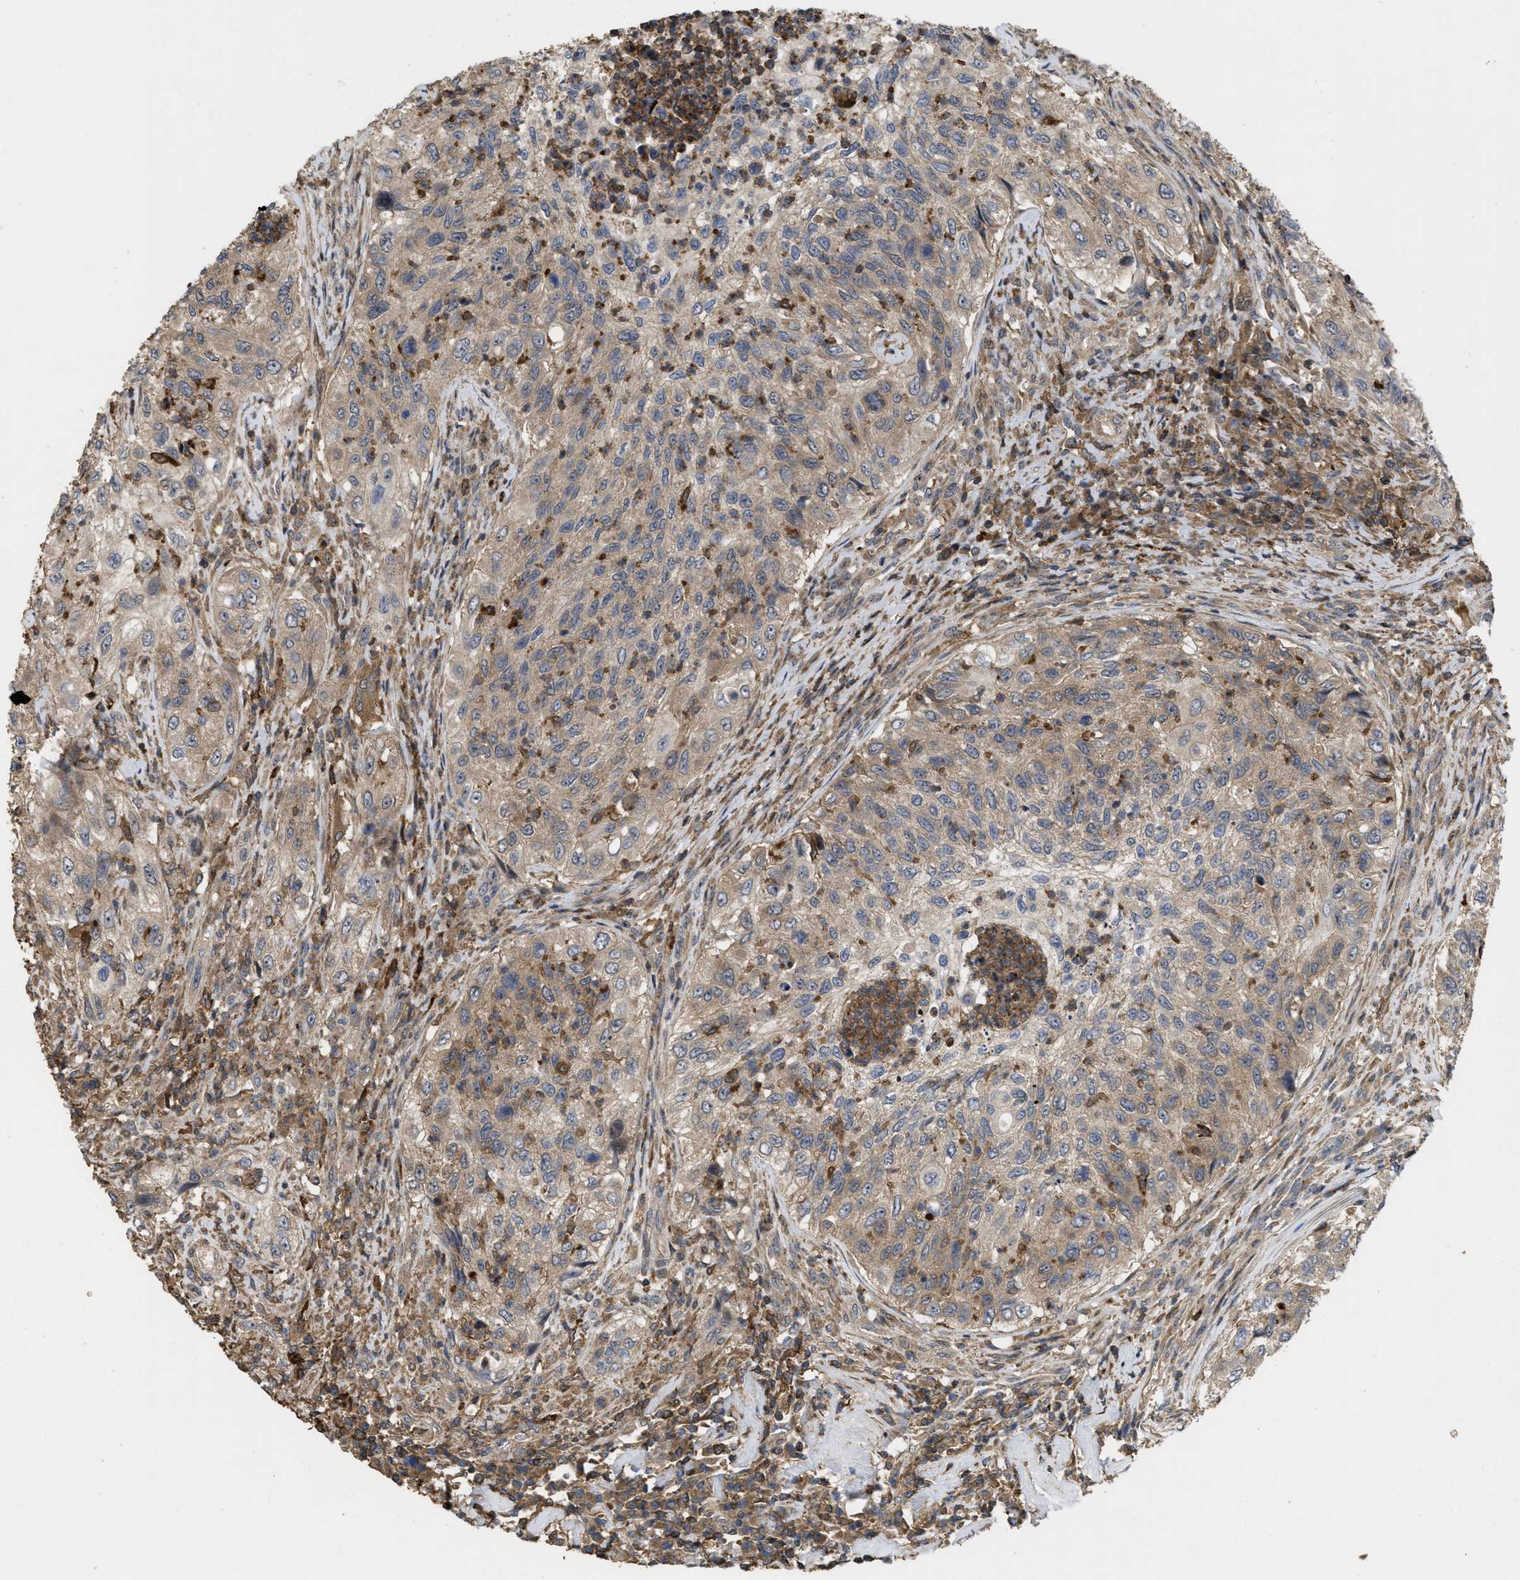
{"staining": {"intensity": "weak", "quantity": ">75%", "location": "cytoplasmic/membranous"}, "tissue": "urothelial cancer", "cell_type": "Tumor cells", "image_type": "cancer", "snomed": [{"axis": "morphology", "description": "Urothelial carcinoma, High grade"}, {"axis": "topography", "description": "Urinary bladder"}], "caption": "Human urothelial cancer stained for a protein (brown) demonstrates weak cytoplasmic/membranous positive positivity in about >75% of tumor cells.", "gene": "CBR3", "patient": {"sex": "female", "age": 60}}